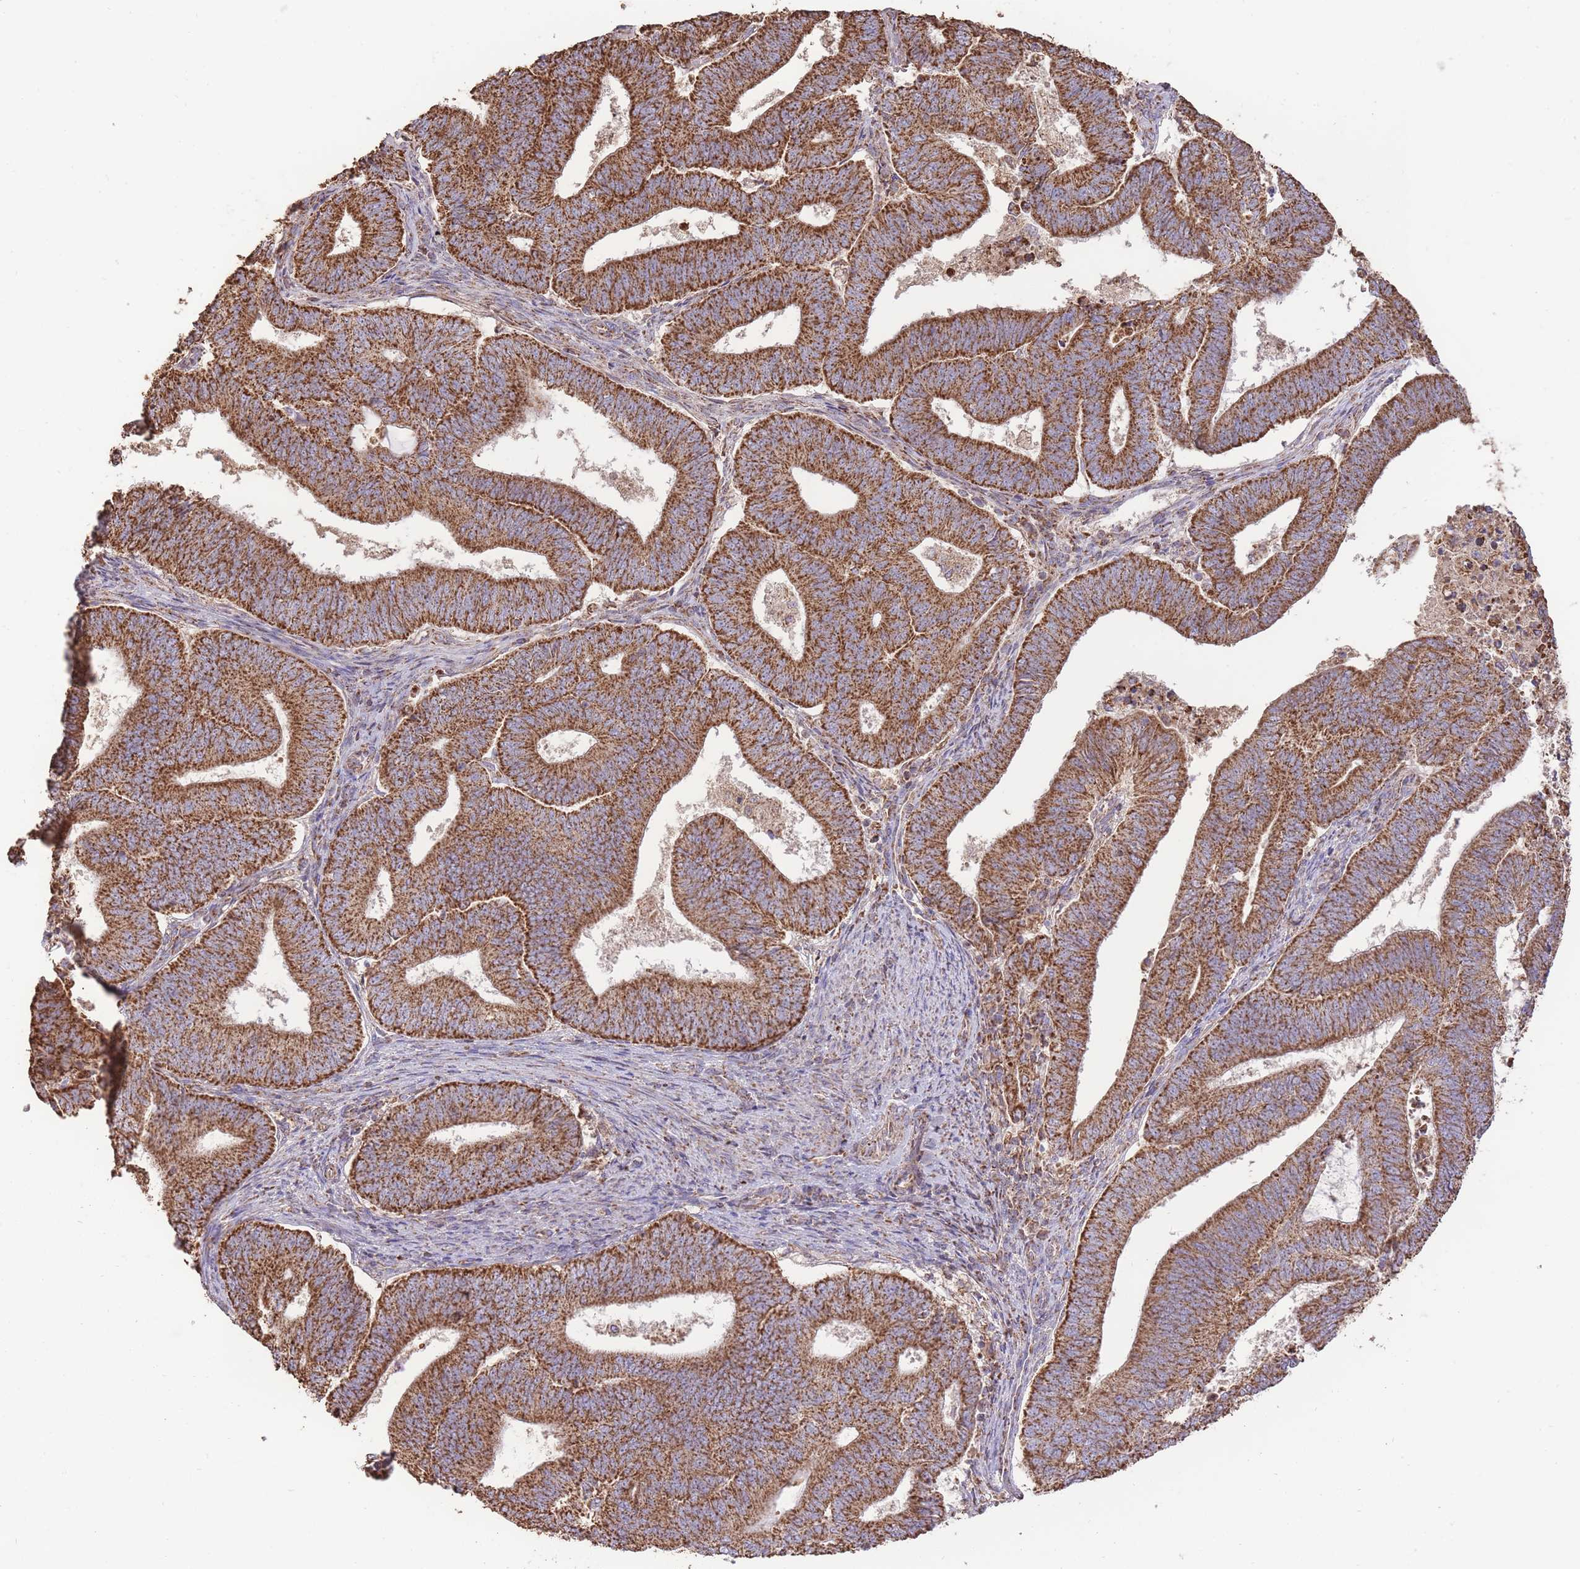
{"staining": {"intensity": "strong", "quantity": ">75%", "location": "cytoplasmic/membranous"}, "tissue": "endometrial cancer", "cell_type": "Tumor cells", "image_type": "cancer", "snomed": [{"axis": "morphology", "description": "Adenocarcinoma, NOS"}, {"axis": "topography", "description": "Endometrium"}], "caption": "The immunohistochemical stain shows strong cytoplasmic/membranous staining in tumor cells of endometrial cancer tissue.", "gene": "PREP", "patient": {"sex": "female", "age": 70}}